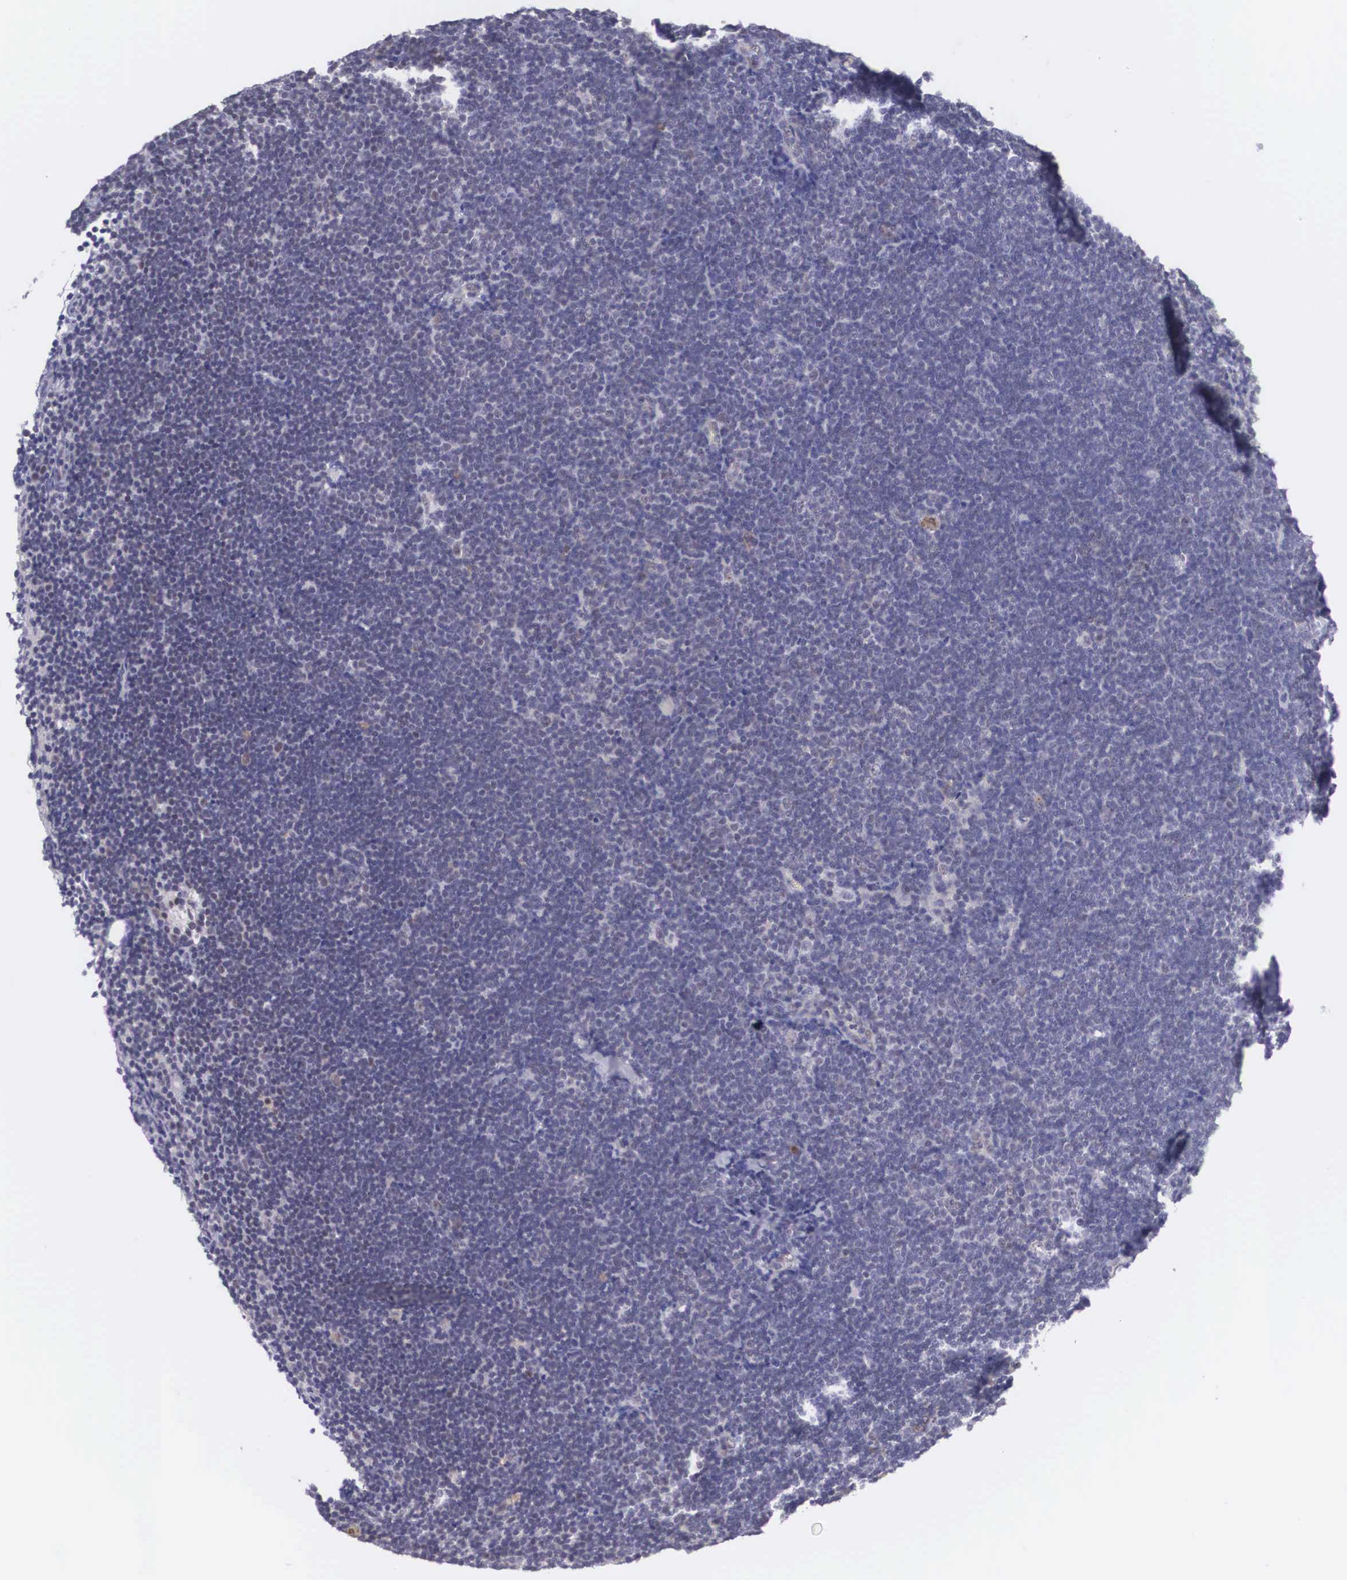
{"staining": {"intensity": "negative", "quantity": "none", "location": "none"}, "tissue": "lymphoma", "cell_type": "Tumor cells", "image_type": "cancer", "snomed": [{"axis": "morphology", "description": "Malignant lymphoma, non-Hodgkin's type, Low grade"}, {"axis": "topography", "description": "Lymph node"}], "caption": "There is no significant positivity in tumor cells of lymphoma. (Stains: DAB (3,3'-diaminobenzidine) IHC with hematoxylin counter stain, Microscopy: brightfield microscopy at high magnification).", "gene": "NINL", "patient": {"sex": "female", "age": 51}}